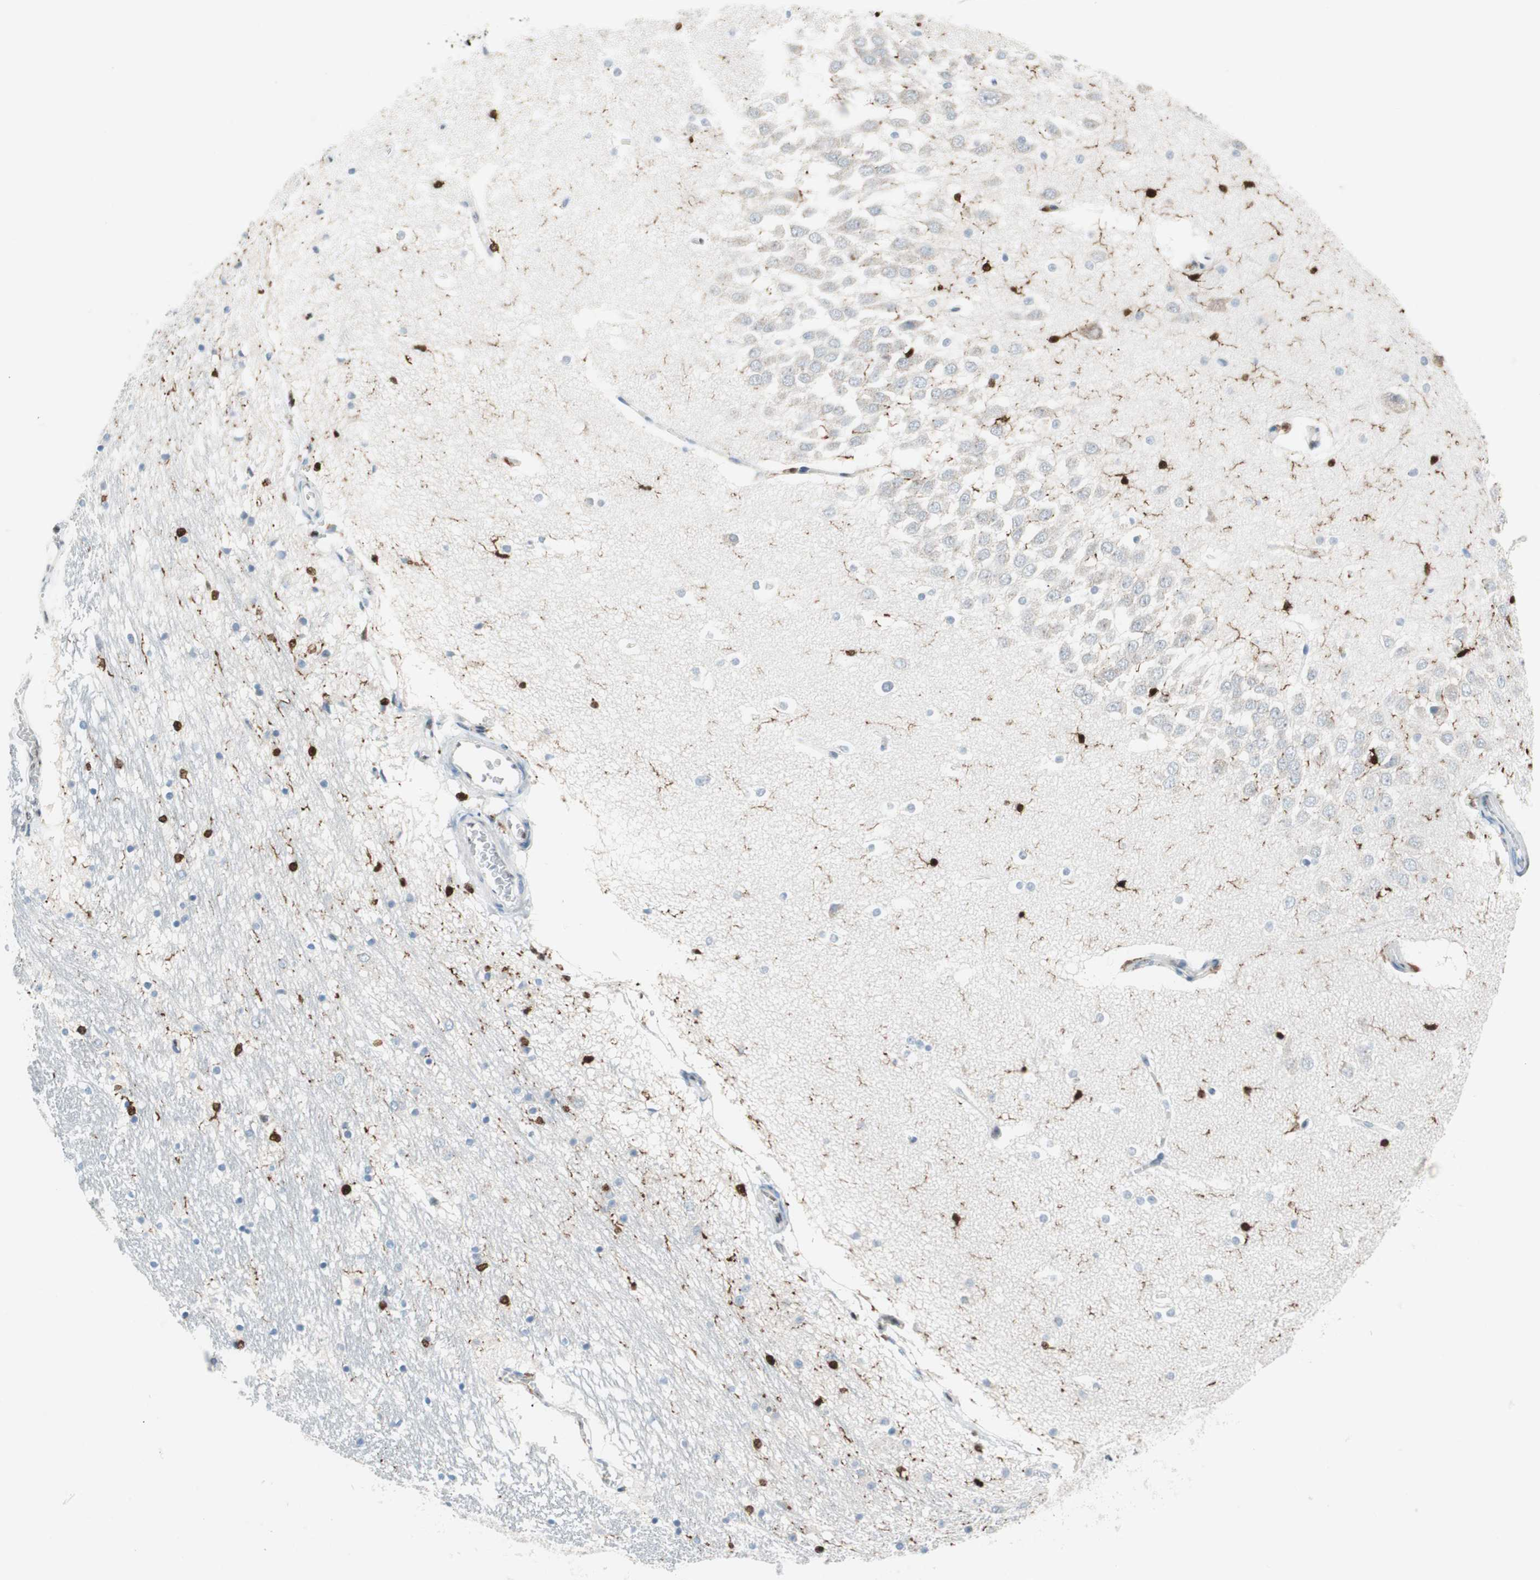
{"staining": {"intensity": "strong", "quantity": "<25%", "location": "cytoplasmic/membranous,nuclear"}, "tissue": "hippocampus", "cell_type": "Glial cells", "image_type": "normal", "snomed": [{"axis": "morphology", "description": "Normal tissue, NOS"}, {"axis": "topography", "description": "Hippocampus"}], "caption": "A photomicrograph of hippocampus stained for a protein displays strong cytoplasmic/membranous,nuclear brown staining in glial cells. (DAB (3,3'-diaminobenzidine) IHC with brightfield microscopy, high magnification).", "gene": "RGS10", "patient": {"sex": "male", "age": 45}}